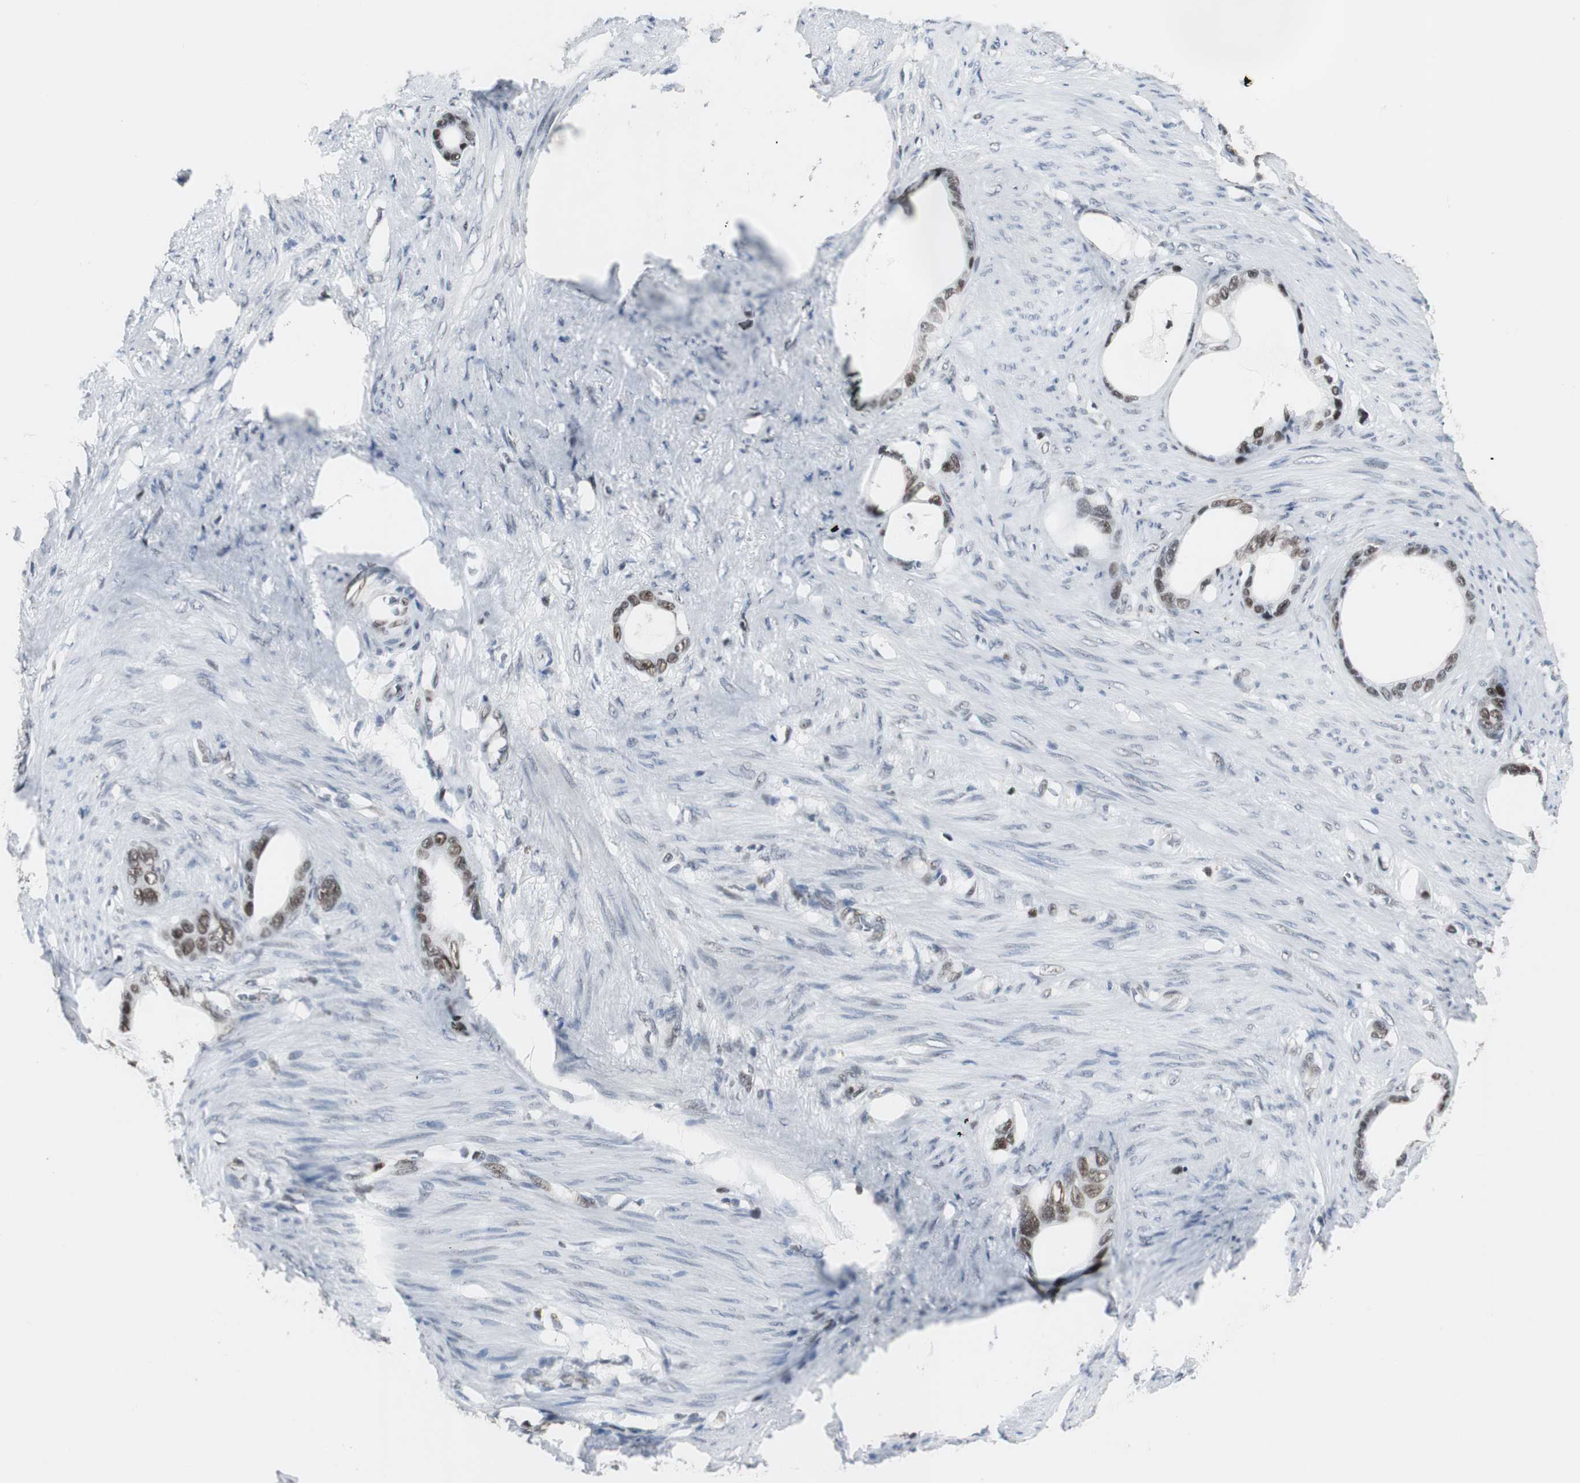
{"staining": {"intensity": "moderate", "quantity": ">75%", "location": "nuclear"}, "tissue": "stomach cancer", "cell_type": "Tumor cells", "image_type": "cancer", "snomed": [{"axis": "morphology", "description": "Adenocarcinoma, NOS"}, {"axis": "topography", "description": "Stomach"}], "caption": "High-magnification brightfield microscopy of stomach adenocarcinoma stained with DAB (3,3'-diaminobenzidine) (brown) and counterstained with hematoxylin (blue). tumor cells exhibit moderate nuclear staining is present in about>75% of cells.", "gene": "RAD9A", "patient": {"sex": "female", "age": 75}}